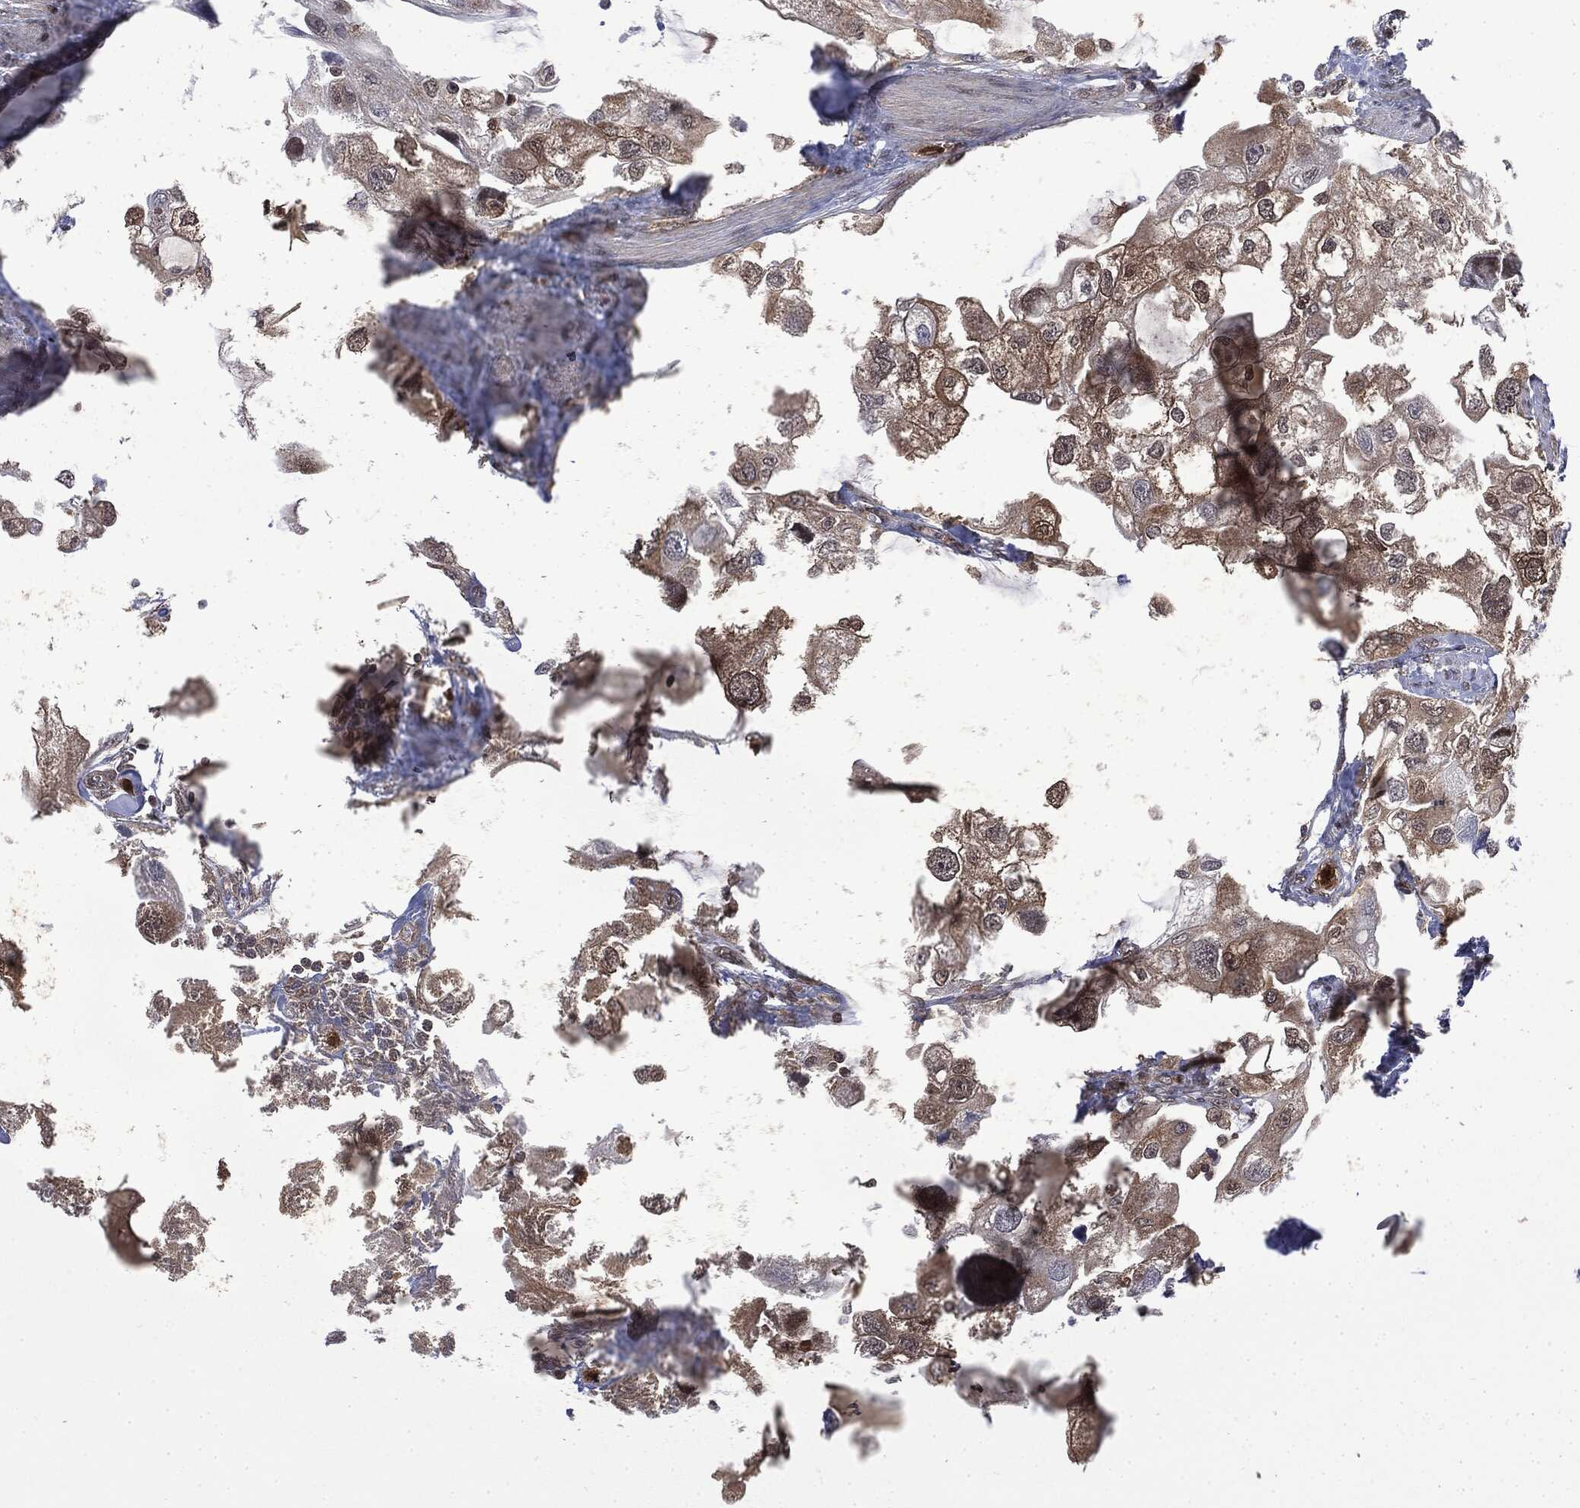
{"staining": {"intensity": "moderate", "quantity": ">75%", "location": "cytoplasmic/membranous"}, "tissue": "urothelial cancer", "cell_type": "Tumor cells", "image_type": "cancer", "snomed": [{"axis": "morphology", "description": "Urothelial carcinoma, High grade"}, {"axis": "topography", "description": "Urinary bladder"}], "caption": "Immunohistochemistry image of neoplastic tissue: human urothelial cancer stained using immunohistochemistry (IHC) exhibits medium levels of moderate protein expression localized specifically in the cytoplasmic/membranous of tumor cells, appearing as a cytoplasmic/membranous brown color.", "gene": "GPI", "patient": {"sex": "male", "age": 59}}